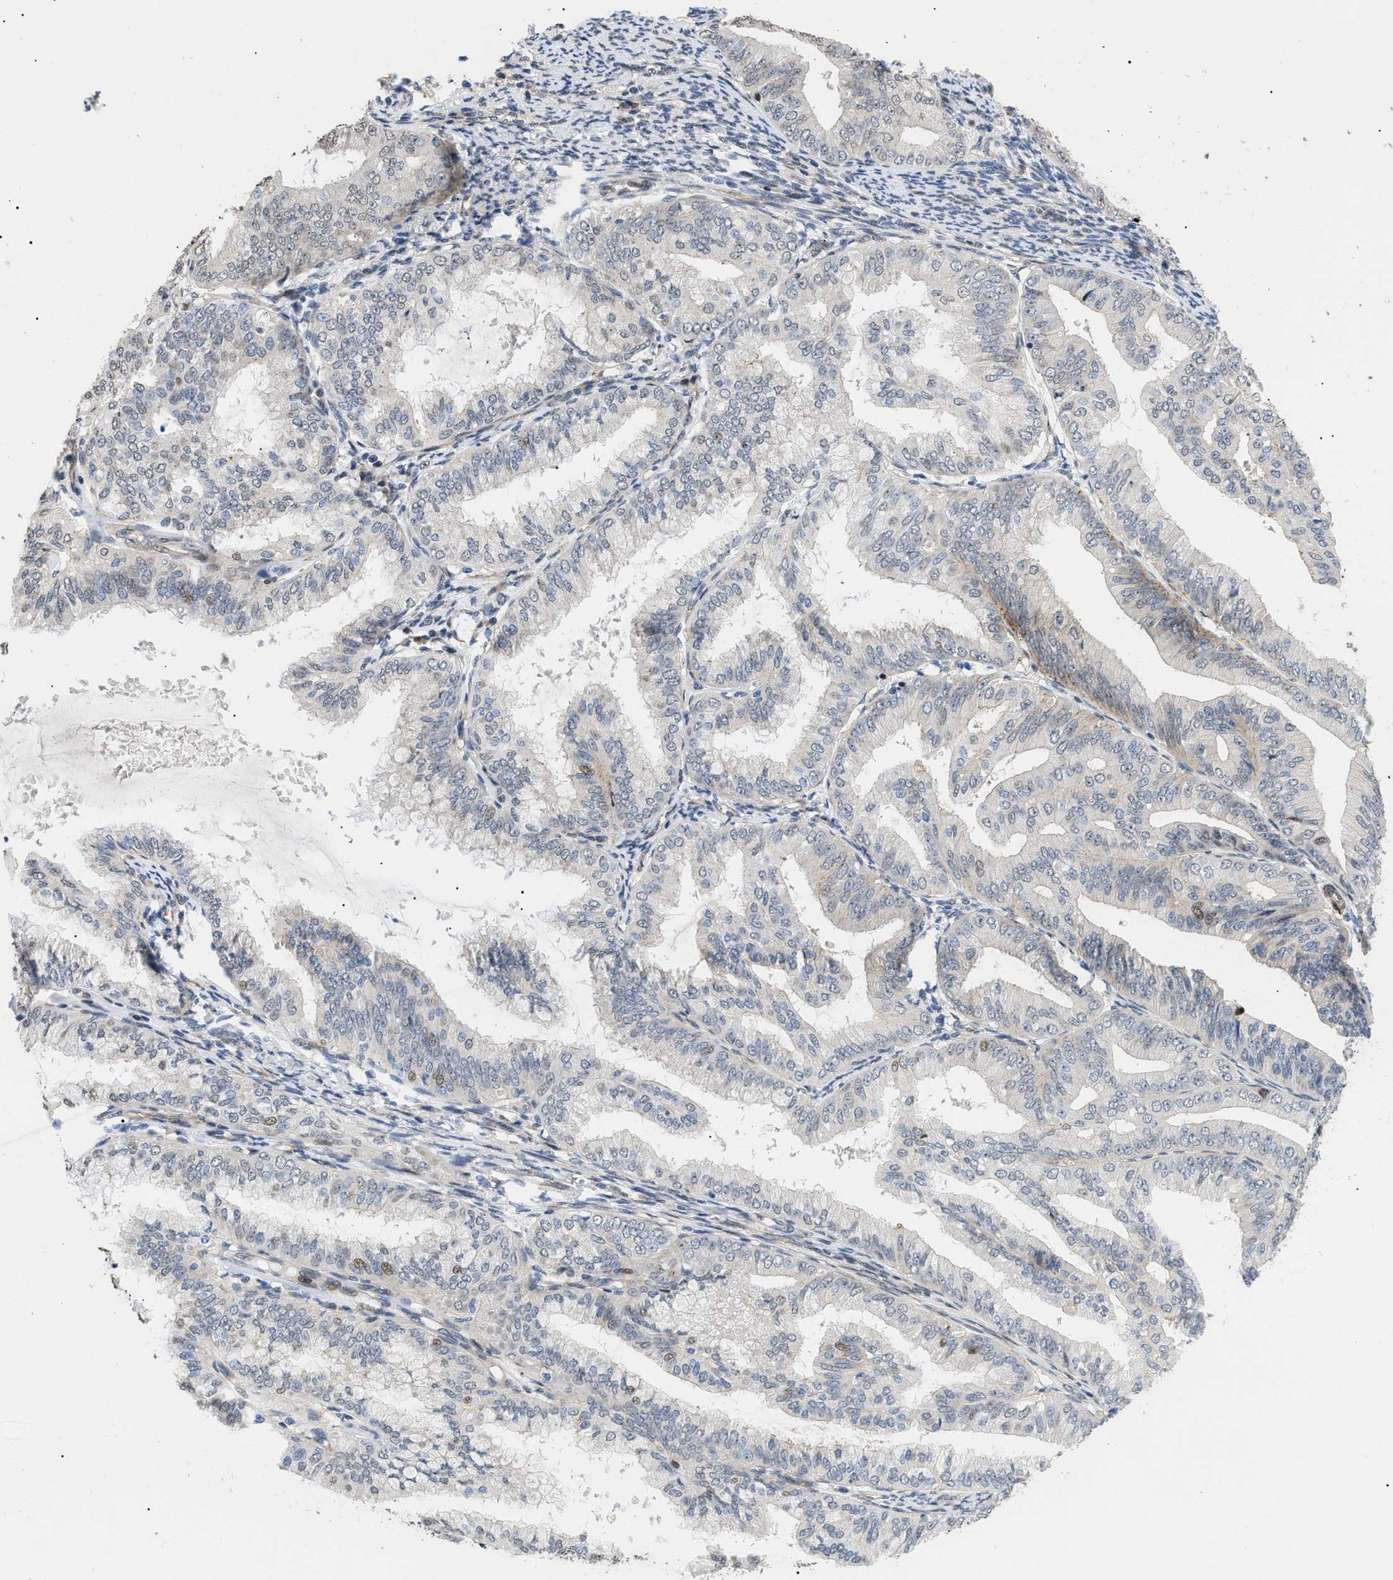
{"staining": {"intensity": "weak", "quantity": "<25%", "location": "nuclear"}, "tissue": "endometrial cancer", "cell_type": "Tumor cells", "image_type": "cancer", "snomed": [{"axis": "morphology", "description": "Adenocarcinoma, NOS"}, {"axis": "topography", "description": "Endometrium"}], "caption": "This is an IHC photomicrograph of endometrial cancer. There is no expression in tumor cells.", "gene": "SFXN5", "patient": {"sex": "female", "age": 63}}